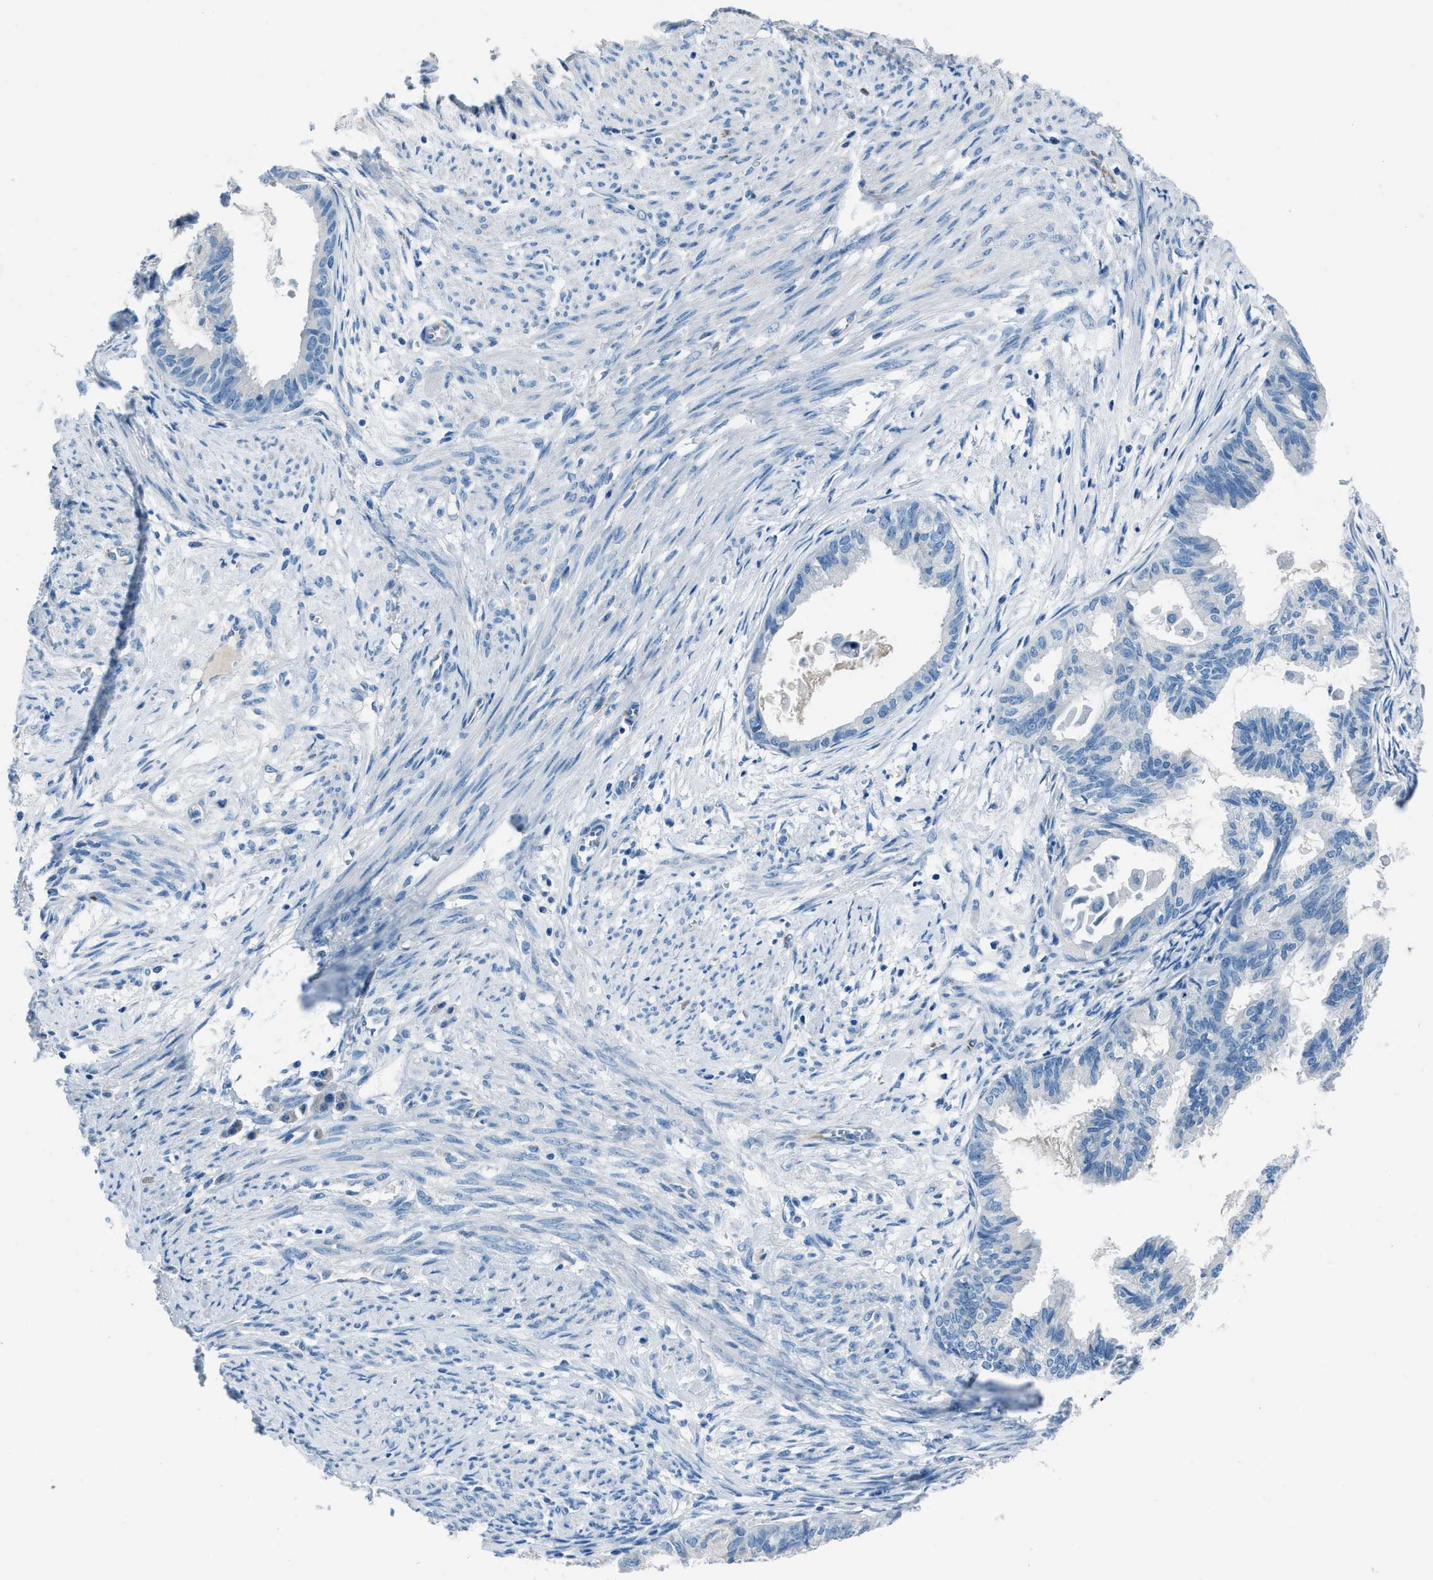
{"staining": {"intensity": "negative", "quantity": "none", "location": "none"}, "tissue": "cervical cancer", "cell_type": "Tumor cells", "image_type": "cancer", "snomed": [{"axis": "morphology", "description": "Normal tissue, NOS"}, {"axis": "morphology", "description": "Adenocarcinoma, NOS"}, {"axis": "topography", "description": "Cervix"}, {"axis": "topography", "description": "Endometrium"}], "caption": "Immunohistochemistry photomicrograph of adenocarcinoma (cervical) stained for a protein (brown), which reveals no expression in tumor cells.", "gene": "AMACR", "patient": {"sex": "female", "age": 86}}